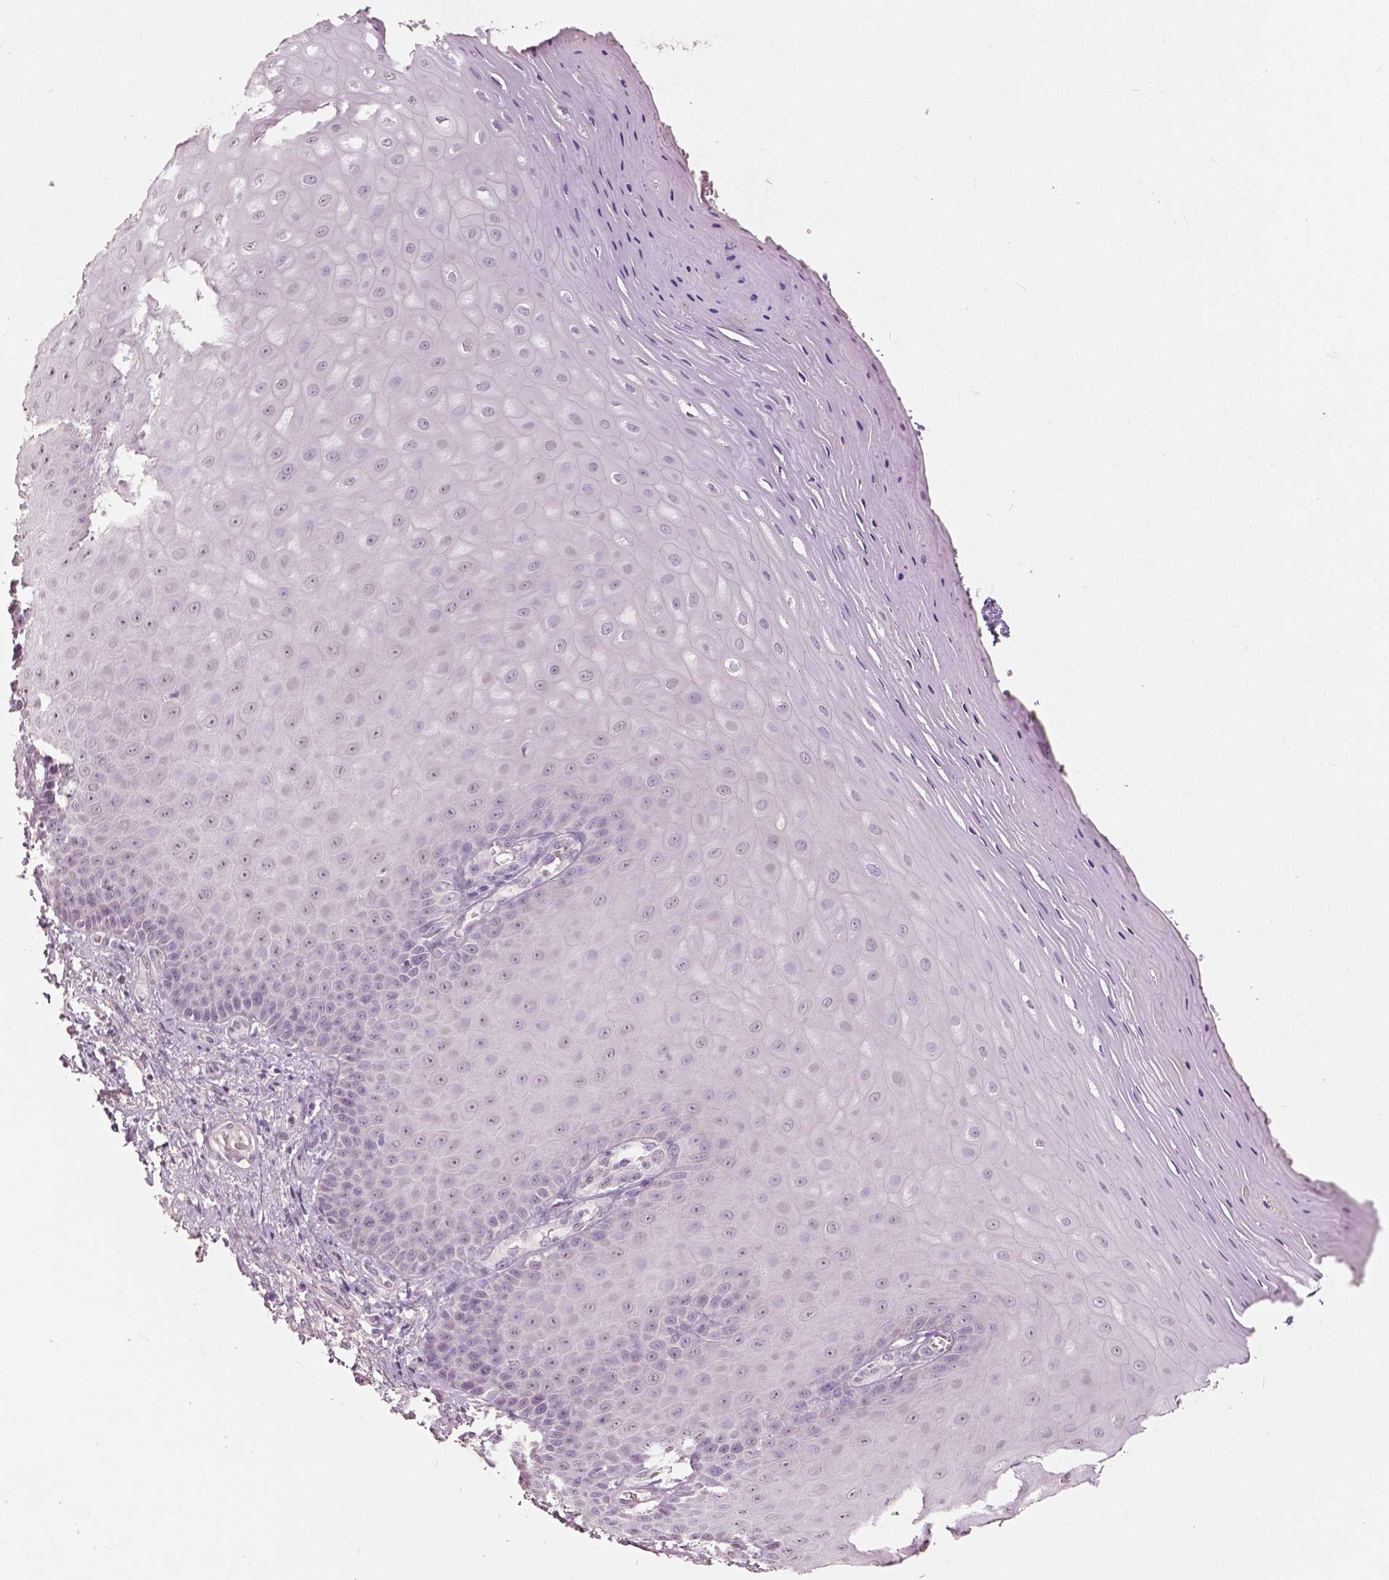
{"staining": {"intensity": "negative", "quantity": "none", "location": "none"}, "tissue": "vagina", "cell_type": "Squamous epithelial cells", "image_type": "normal", "snomed": [{"axis": "morphology", "description": "Normal tissue, NOS"}, {"axis": "topography", "description": "Vagina"}], "caption": "Immunohistochemistry (IHC) of normal human vagina shows no expression in squamous epithelial cells. The staining was performed using DAB (3,3'-diaminobenzidine) to visualize the protein expression in brown, while the nuclei were stained in blue with hematoxylin (Magnification: 20x).", "gene": "NANOG", "patient": {"sex": "female", "age": 83}}